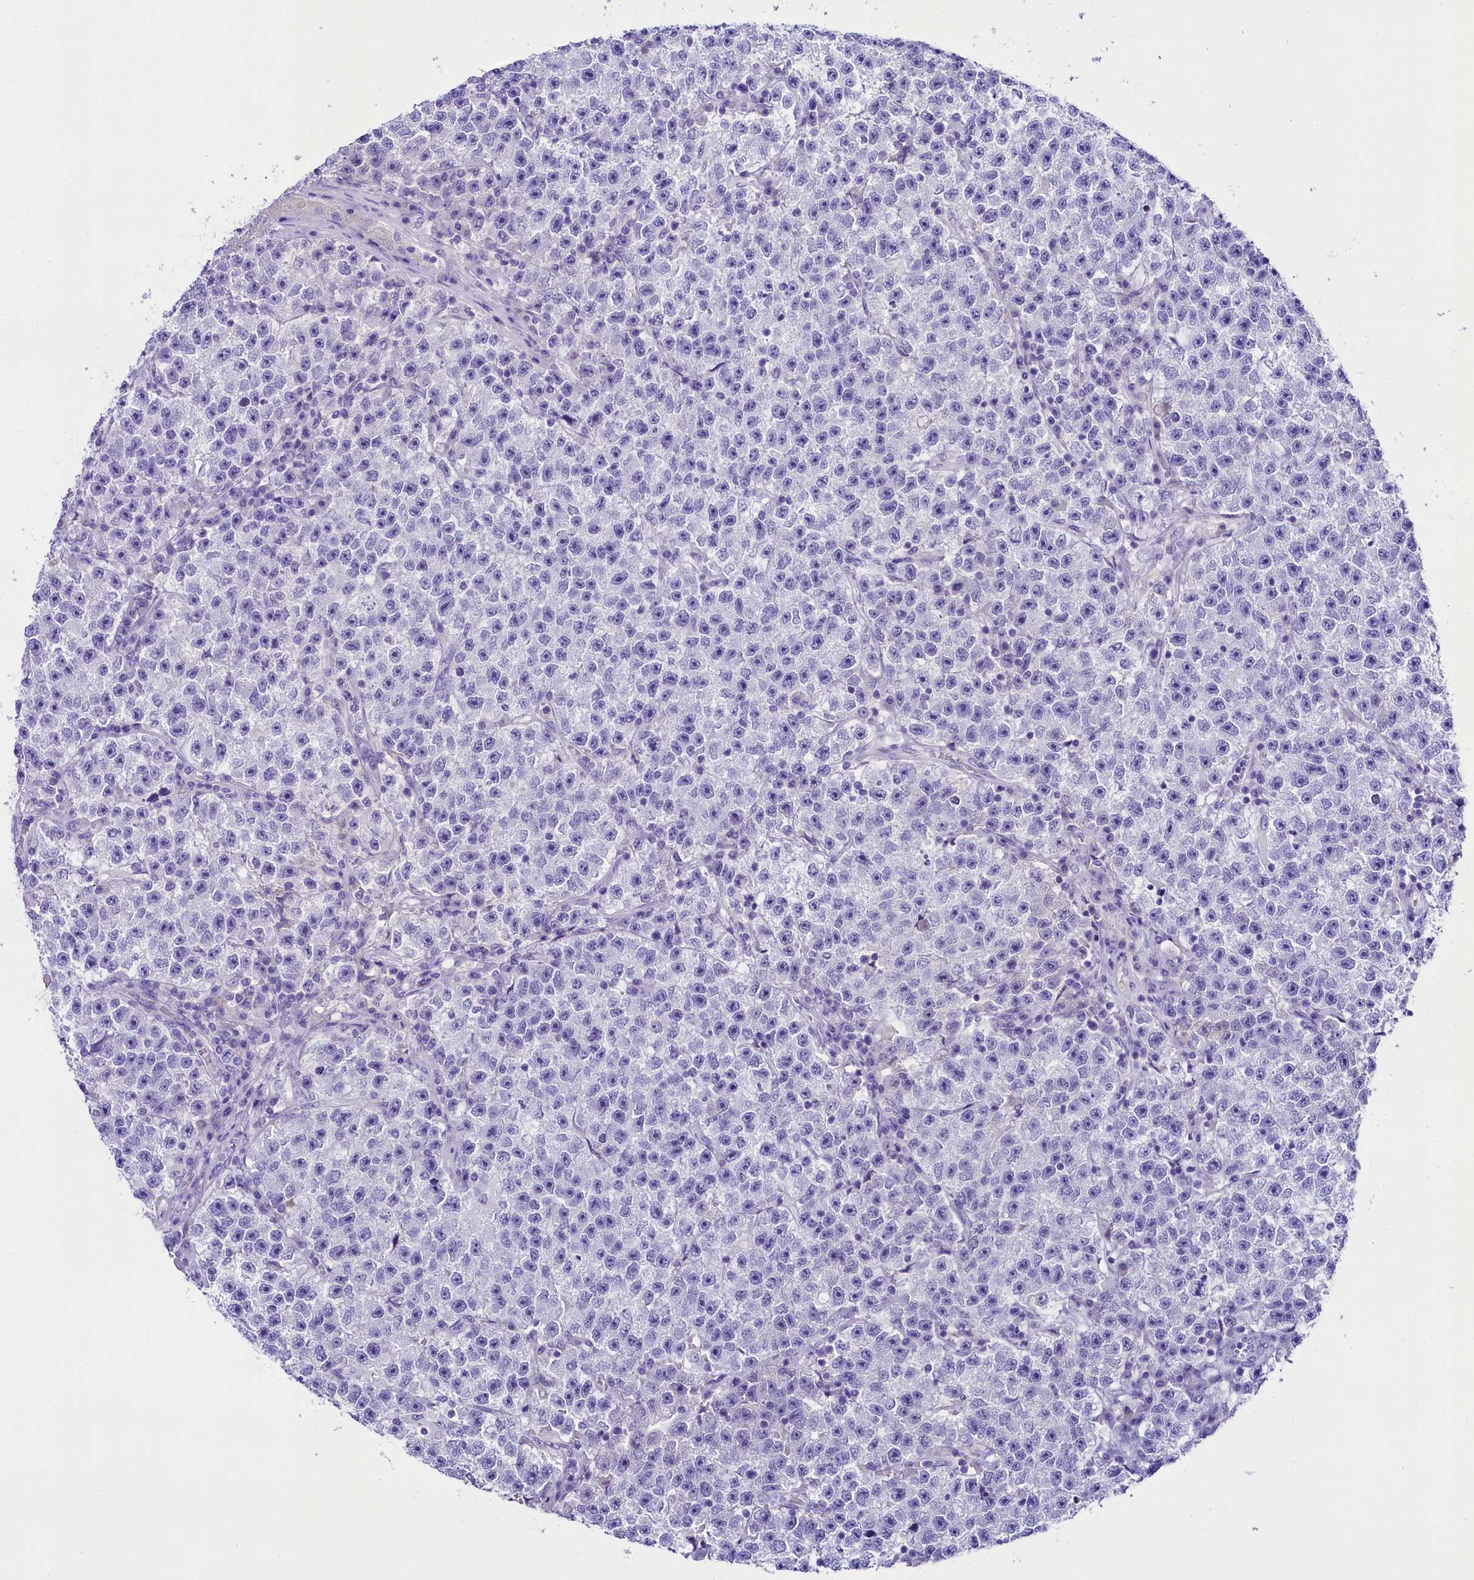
{"staining": {"intensity": "negative", "quantity": "none", "location": "none"}, "tissue": "testis cancer", "cell_type": "Tumor cells", "image_type": "cancer", "snomed": [{"axis": "morphology", "description": "Seminoma, NOS"}, {"axis": "topography", "description": "Testis"}], "caption": "A histopathology image of testis seminoma stained for a protein demonstrates no brown staining in tumor cells.", "gene": "SKIDA1", "patient": {"sex": "male", "age": 22}}